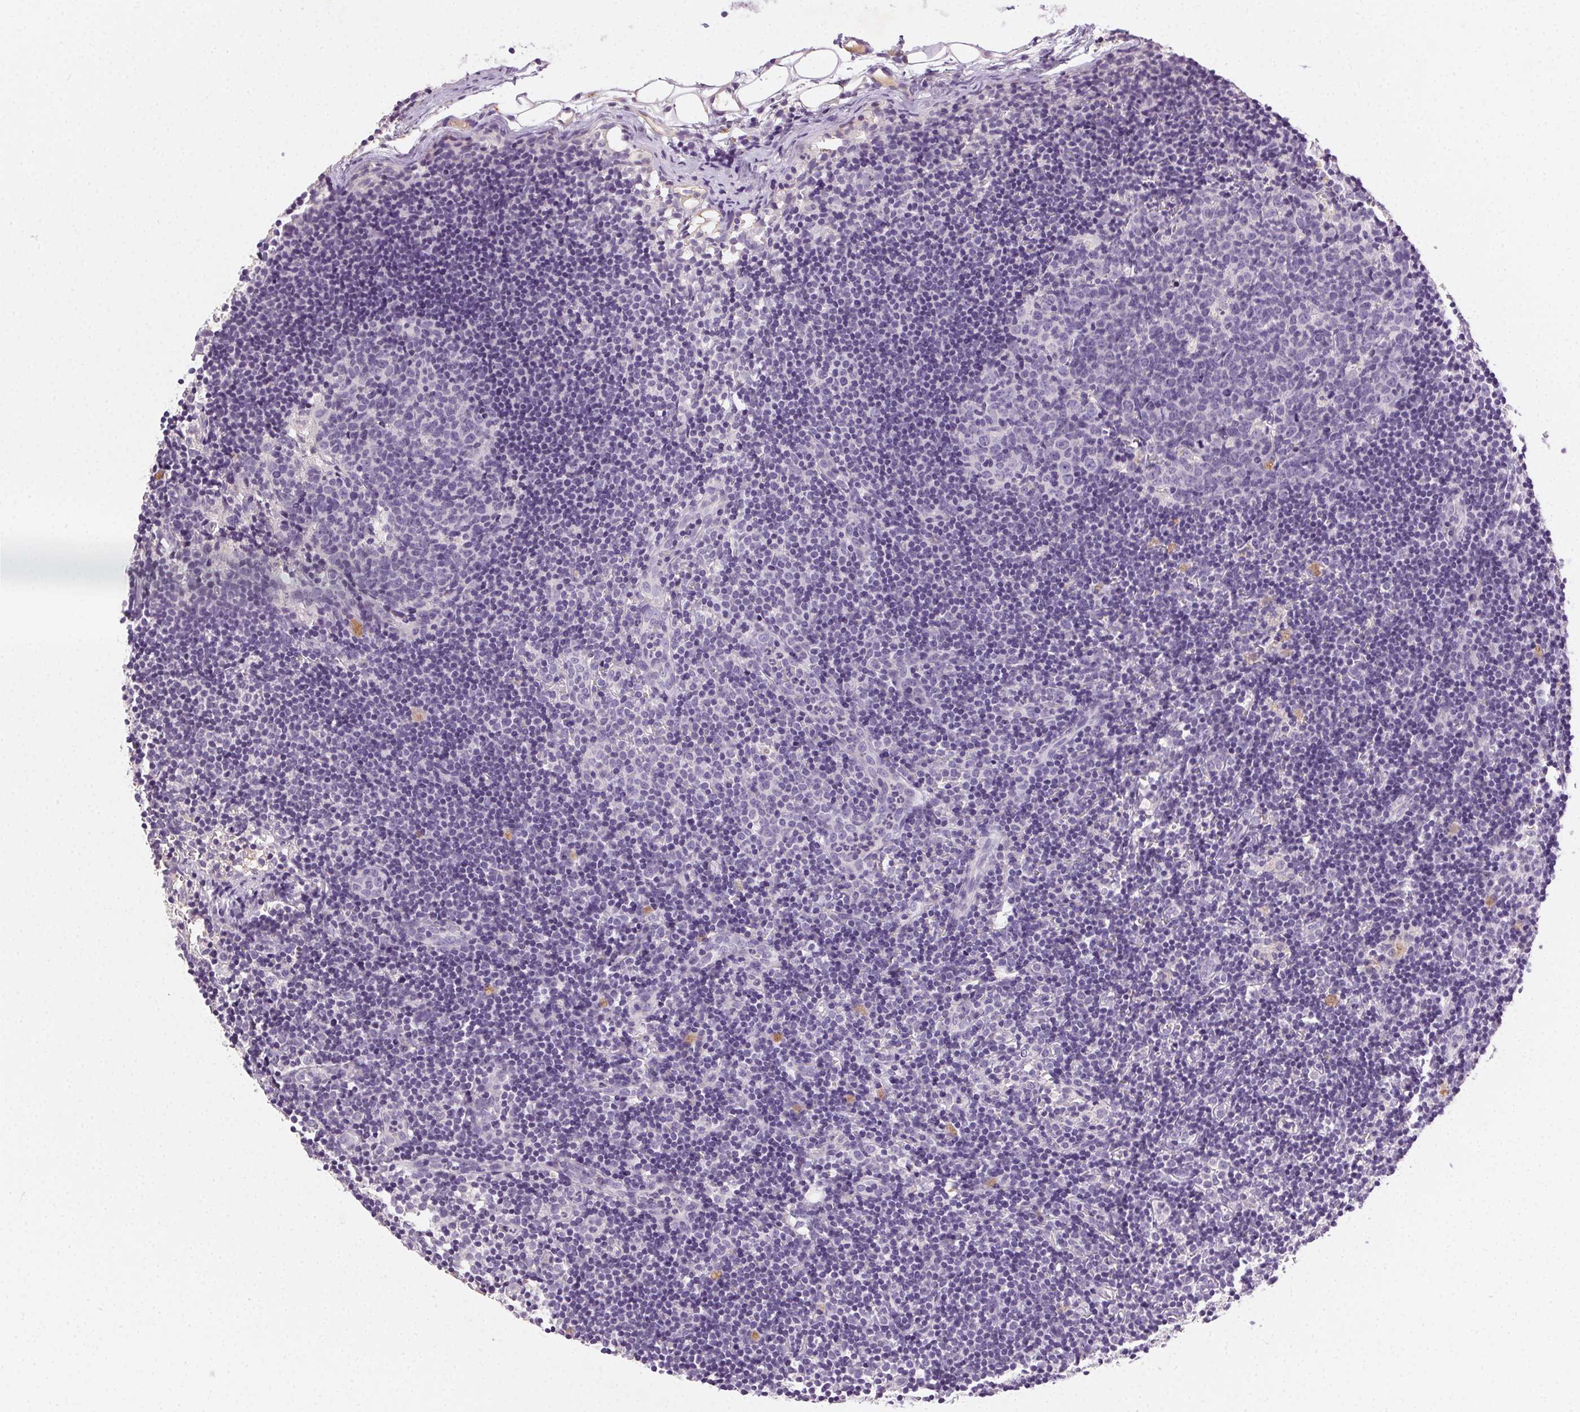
{"staining": {"intensity": "negative", "quantity": "none", "location": "none"}, "tissue": "lymph node", "cell_type": "Germinal center cells", "image_type": "normal", "snomed": [{"axis": "morphology", "description": "Normal tissue, NOS"}, {"axis": "topography", "description": "Lymph node"}], "caption": "The image shows no staining of germinal center cells in normal lymph node. (DAB immunohistochemistry with hematoxylin counter stain).", "gene": "BPIFB2", "patient": {"sex": "female", "age": 41}}